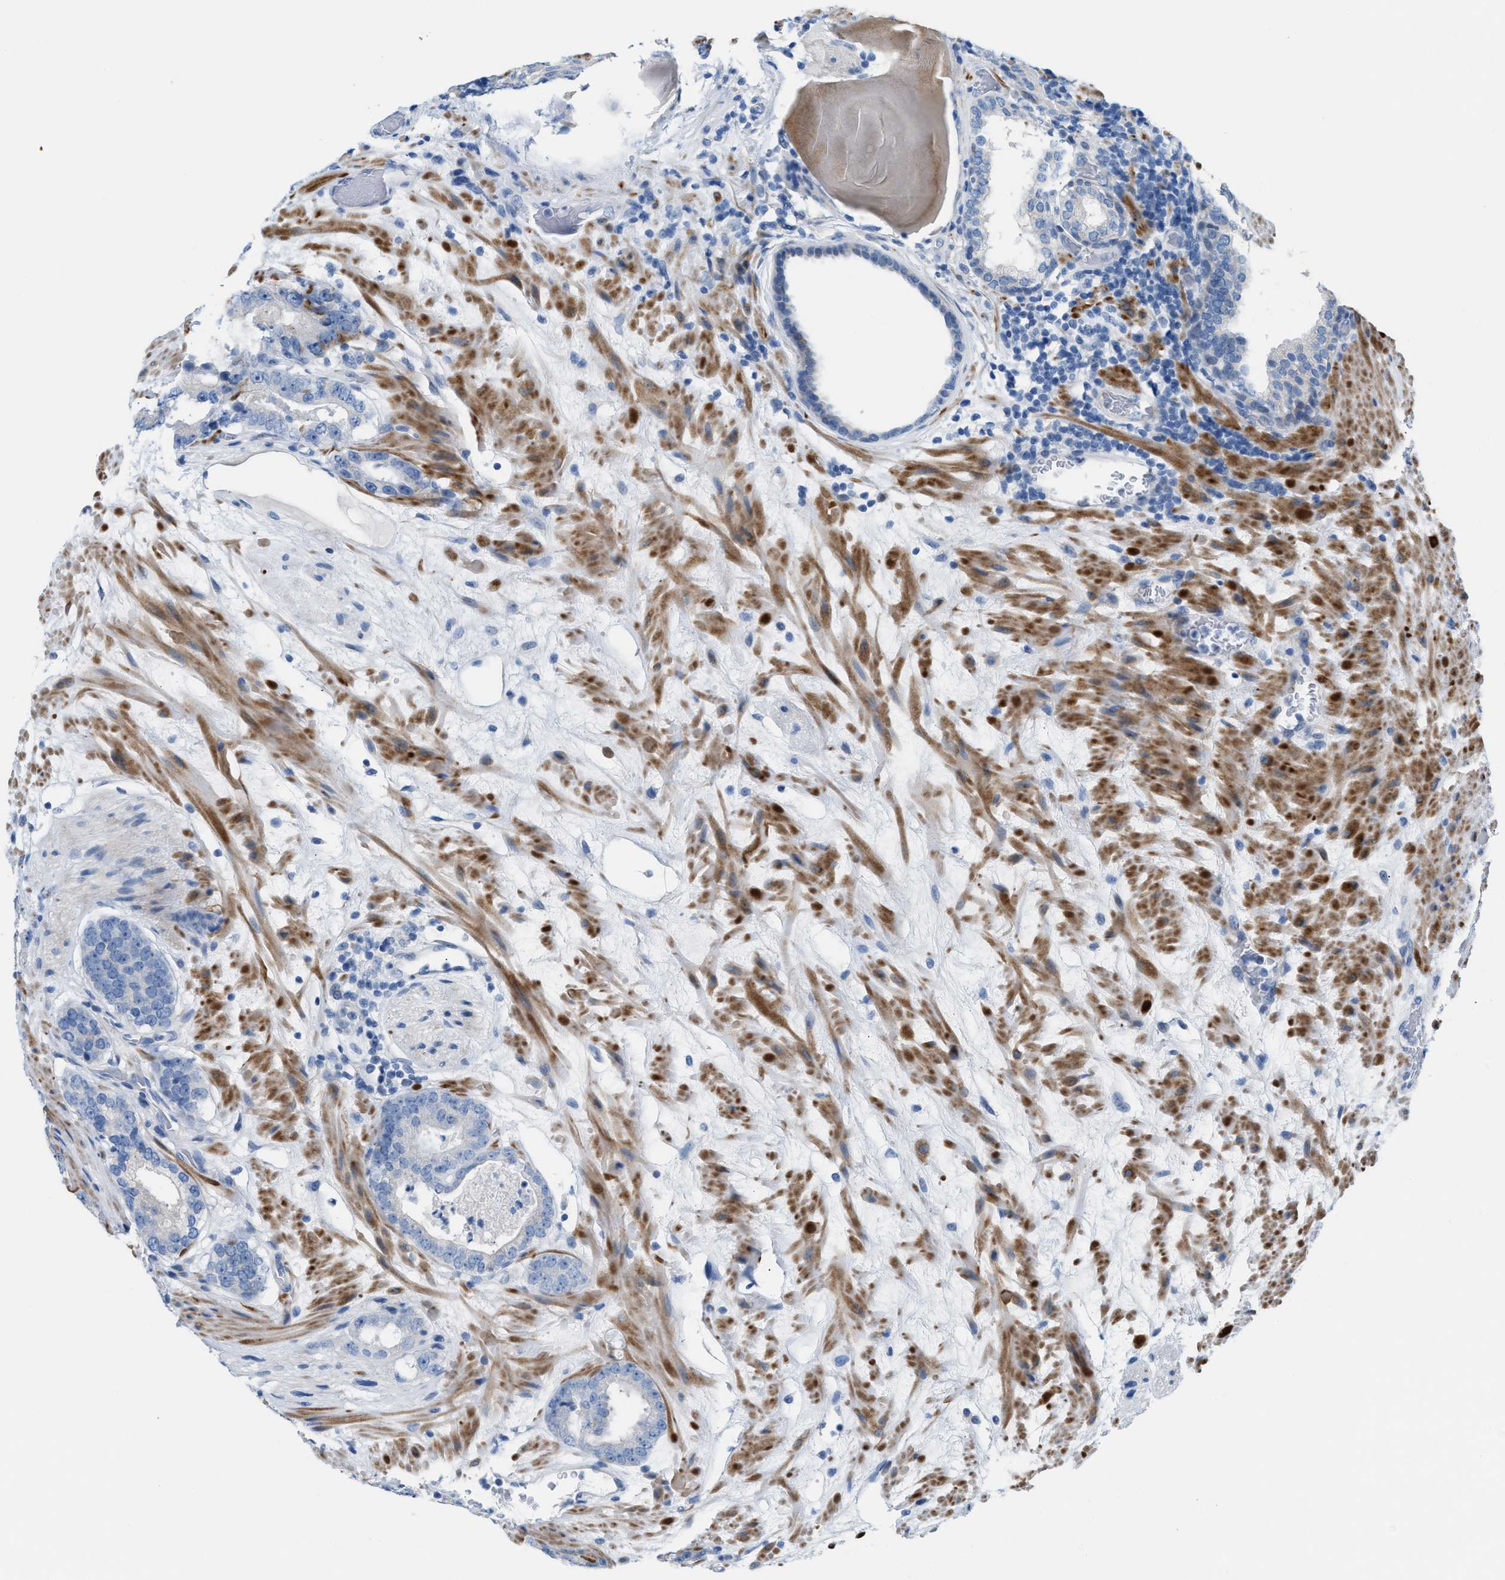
{"staining": {"intensity": "negative", "quantity": "none", "location": "none"}, "tissue": "prostate cancer", "cell_type": "Tumor cells", "image_type": "cancer", "snomed": [{"axis": "morphology", "description": "Adenocarcinoma, Low grade"}, {"axis": "topography", "description": "Prostate"}], "caption": "High magnification brightfield microscopy of prostate cancer stained with DAB (brown) and counterstained with hematoxylin (blue): tumor cells show no significant staining.", "gene": "MPP3", "patient": {"sex": "male", "age": 69}}